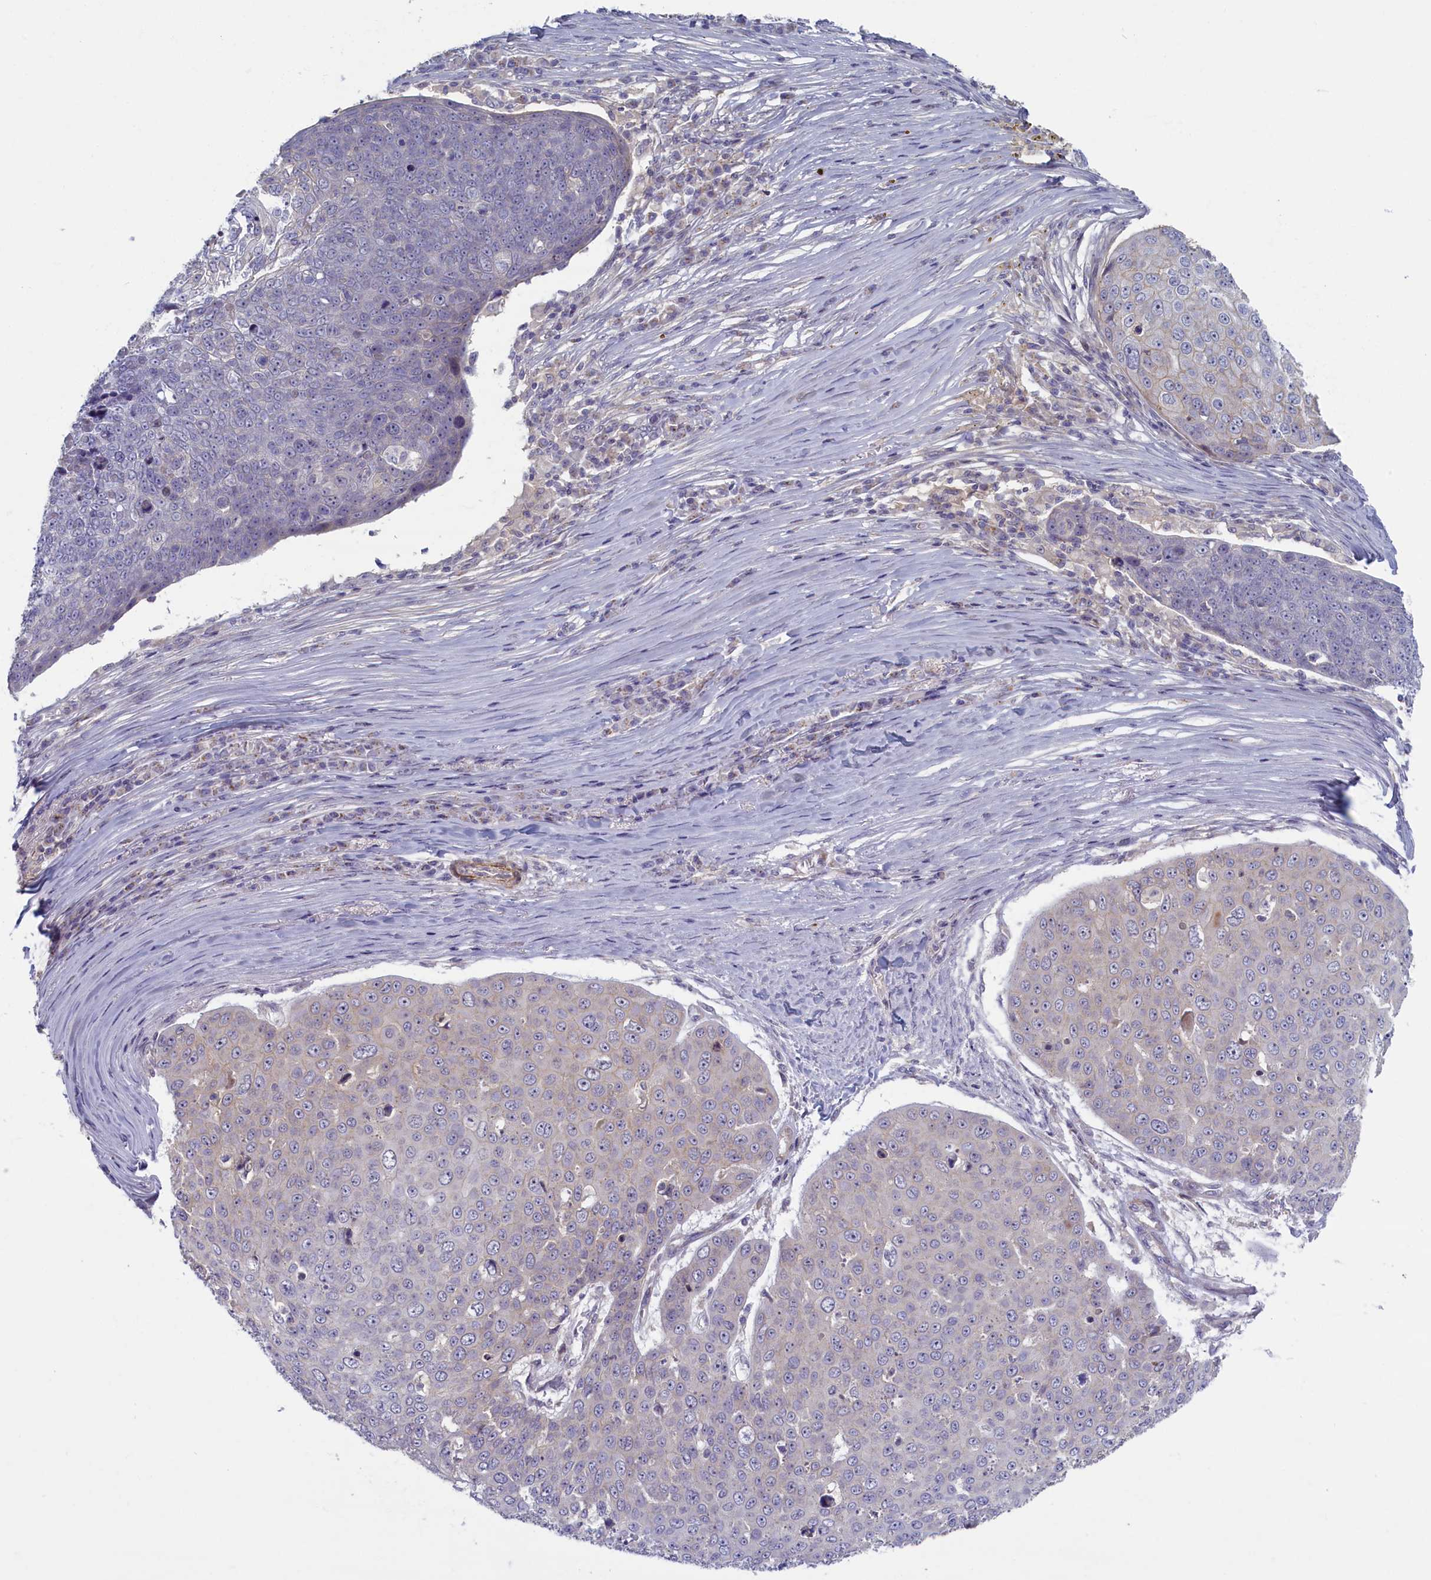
{"staining": {"intensity": "negative", "quantity": "none", "location": "none"}, "tissue": "skin cancer", "cell_type": "Tumor cells", "image_type": "cancer", "snomed": [{"axis": "morphology", "description": "Squamous cell carcinoma, NOS"}, {"axis": "topography", "description": "Skin"}], "caption": "This is a photomicrograph of immunohistochemistry staining of skin cancer (squamous cell carcinoma), which shows no positivity in tumor cells.", "gene": "TRPM4", "patient": {"sex": "male", "age": 71}}